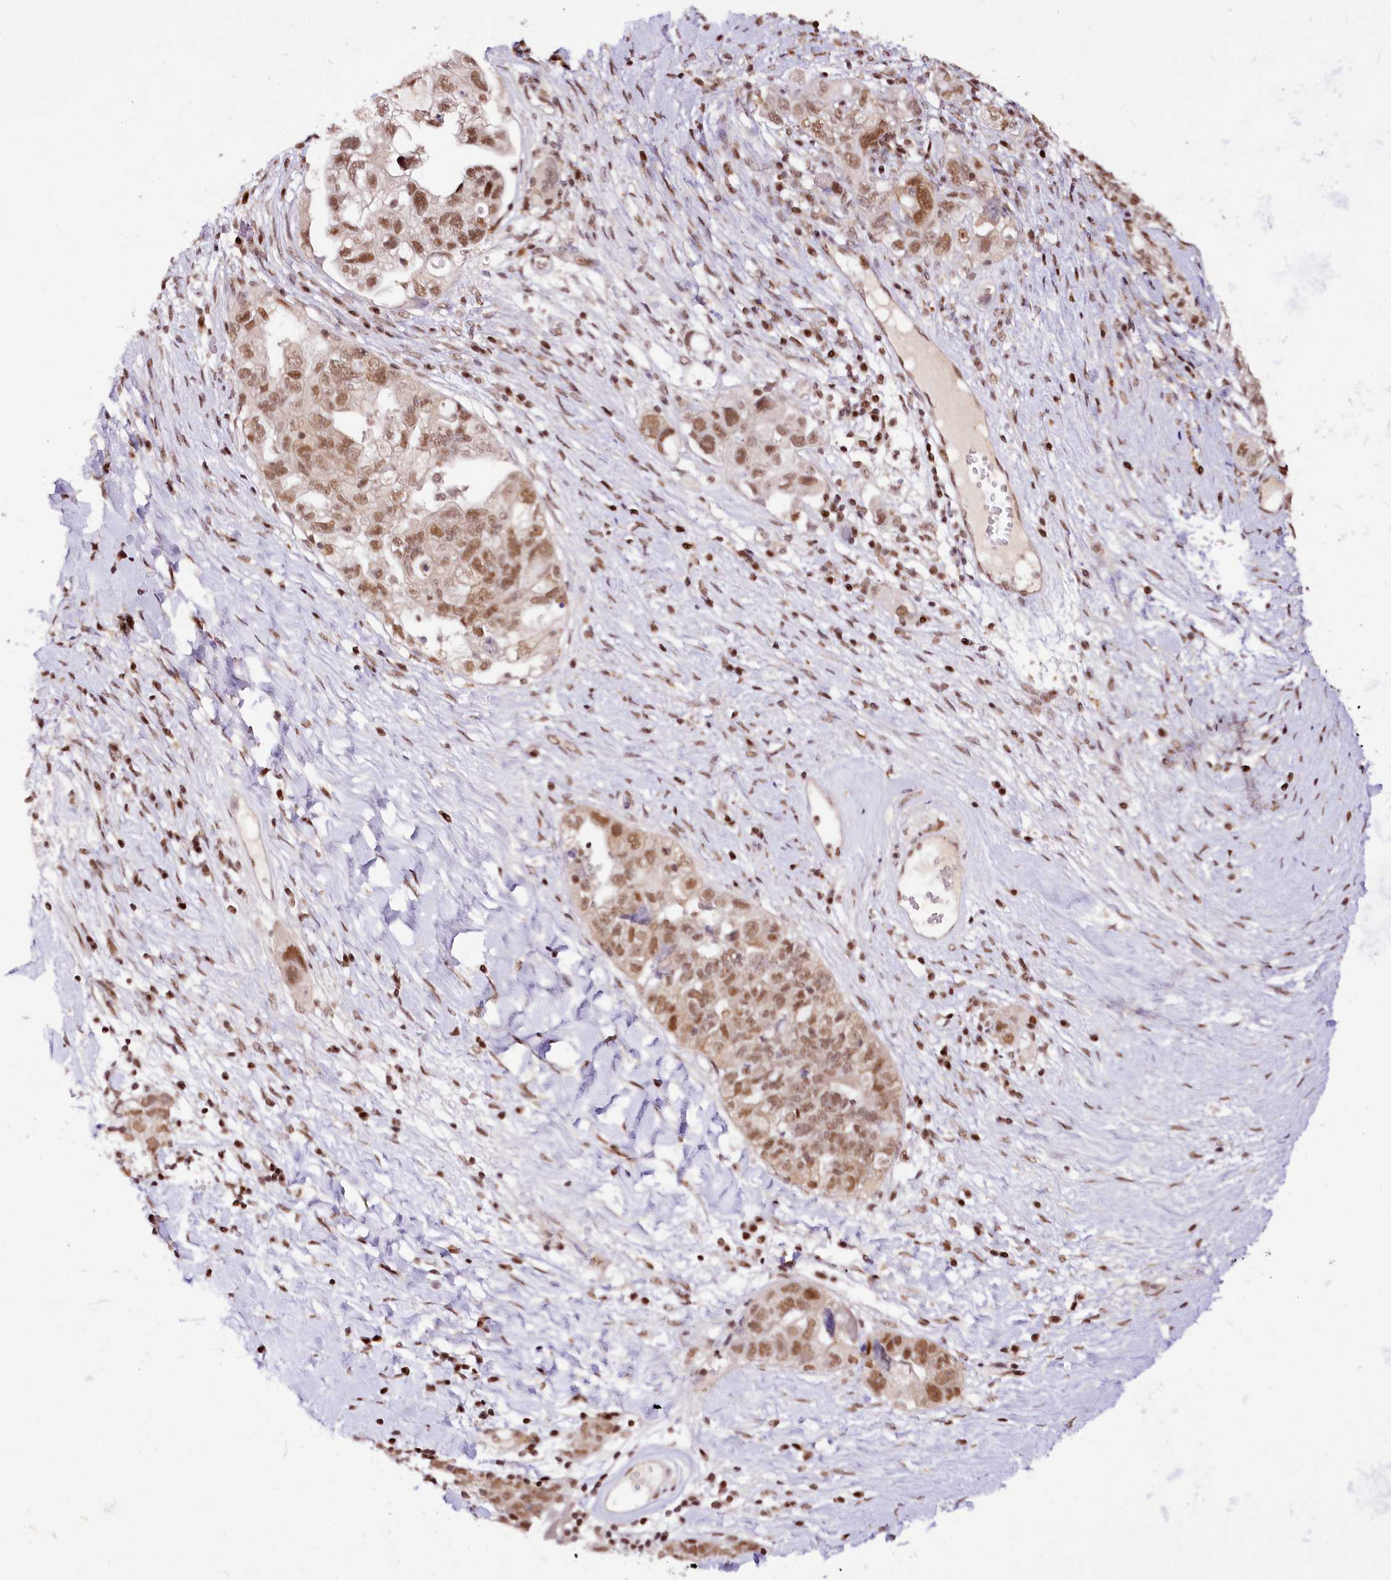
{"staining": {"intensity": "moderate", "quantity": ">75%", "location": "nuclear"}, "tissue": "ovarian cancer", "cell_type": "Tumor cells", "image_type": "cancer", "snomed": [{"axis": "morphology", "description": "Carcinoma, NOS"}, {"axis": "morphology", "description": "Cystadenocarcinoma, serous, NOS"}, {"axis": "topography", "description": "Ovary"}], "caption": "High-magnification brightfield microscopy of ovarian cancer stained with DAB (3,3'-diaminobenzidine) (brown) and counterstained with hematoxylin (blue). tumor cells exhibit moderate nuclear positivity is appreciated in about>75% of cells.", "gene": "POLA2", "patient": {"sex": "female", "age": 69}}